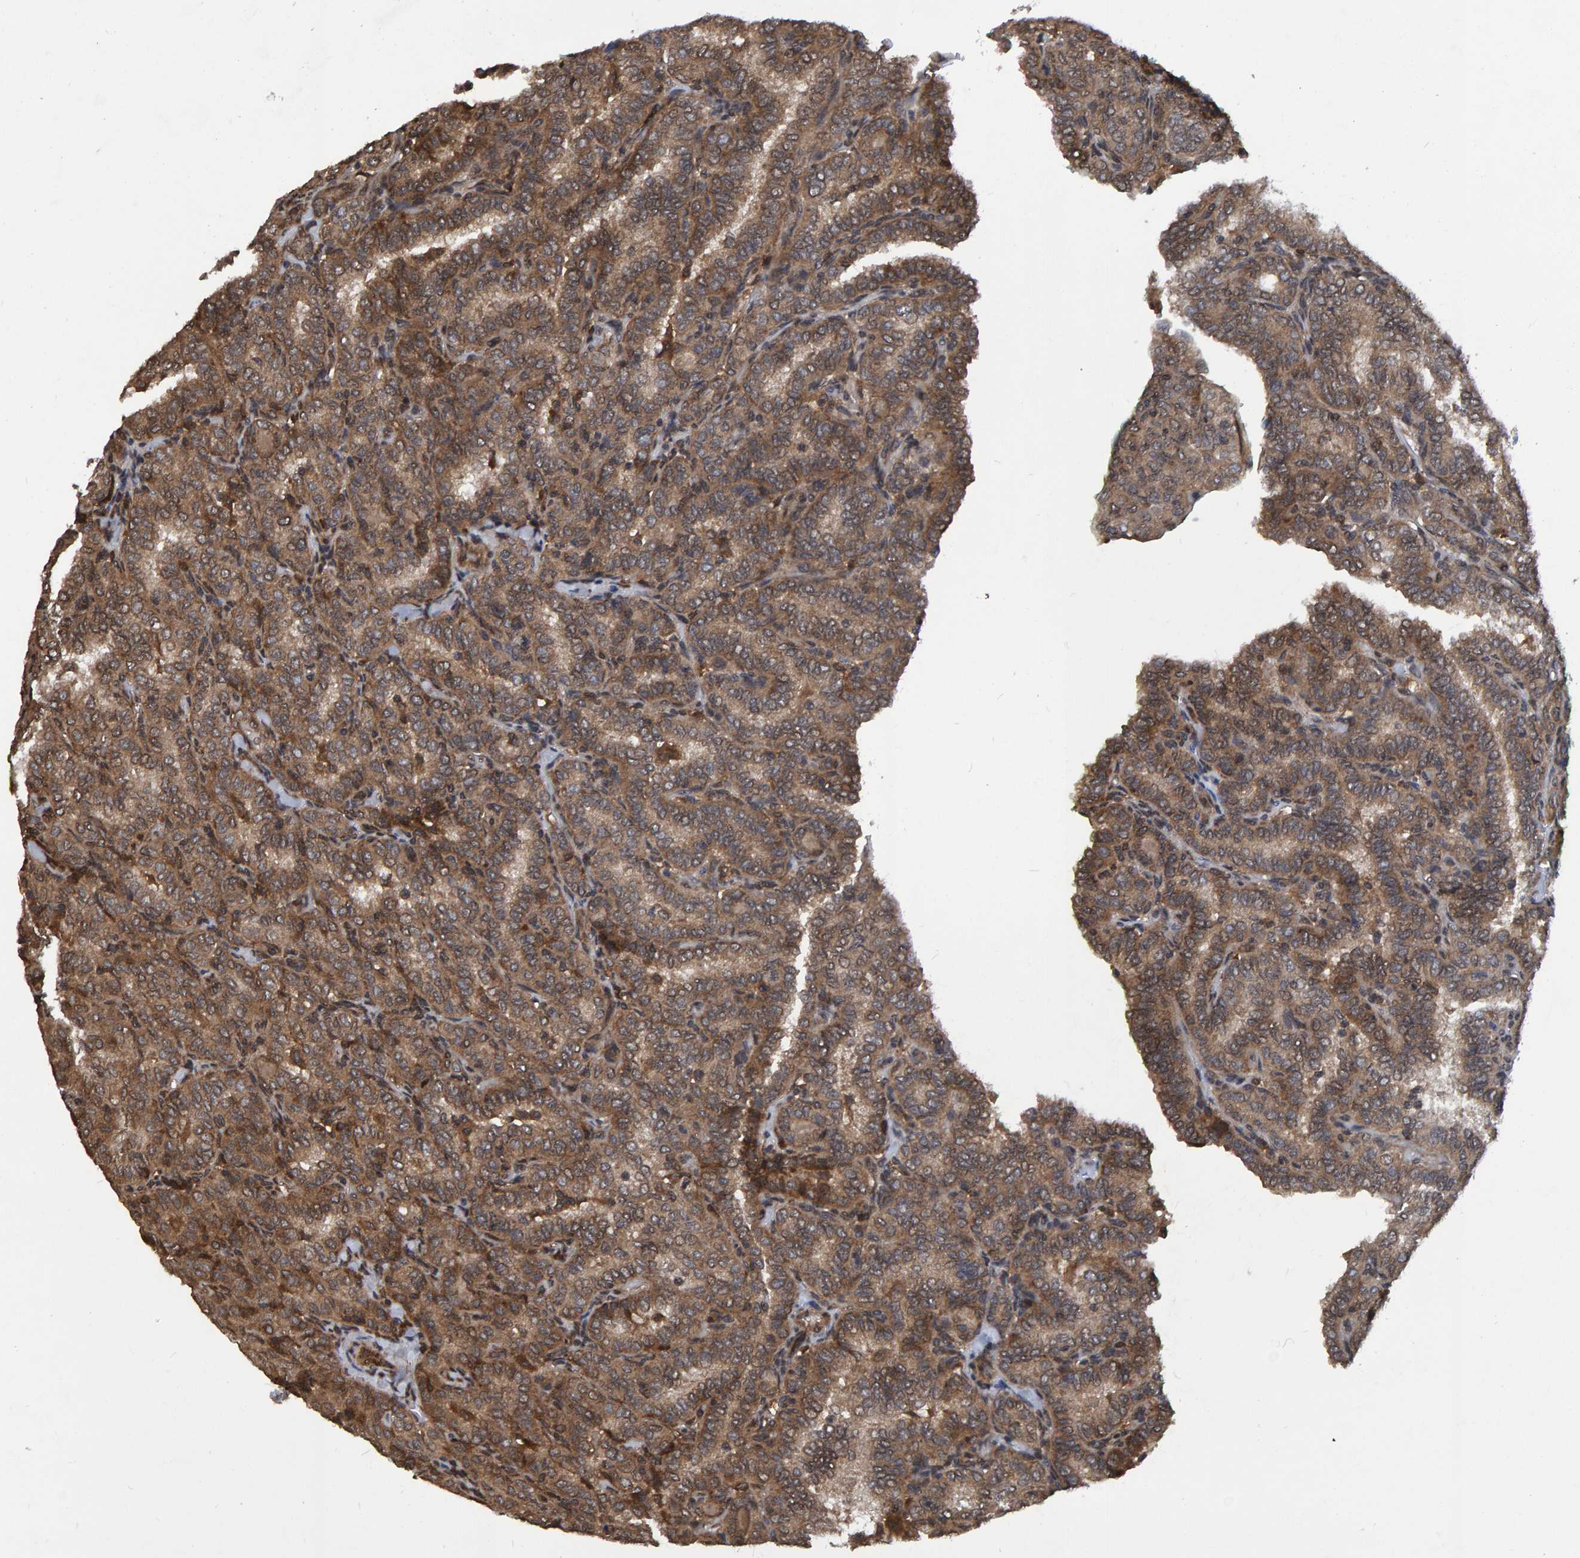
{"staining": {"intensity": "moderate", "quantity": ">75%", "location": "cytoplasmic/membranous"}, "tissue": "thyroid cancer", "cell_type": "Tumor cells", "image_type": "cancer", "snomed": [{"axis": "morphology", "description": "Papillary adenocarcinoma, NOS"}, {"axis": "topography", "description": "Thyroid gland"}], "caption": "Immunohistochemistry micrograph of neoplastic tissue: human thyroid cancer (papillary adenocarcinoma) stained using IHC displays medium levels of moderate protein expression localized specifically in the cytoplasmic/membranous of tumor cells, appearing as a cytoplasmic/membranous brown color.", "gene": "GAB2", "patient": {"sex": "female", "age": 30}}